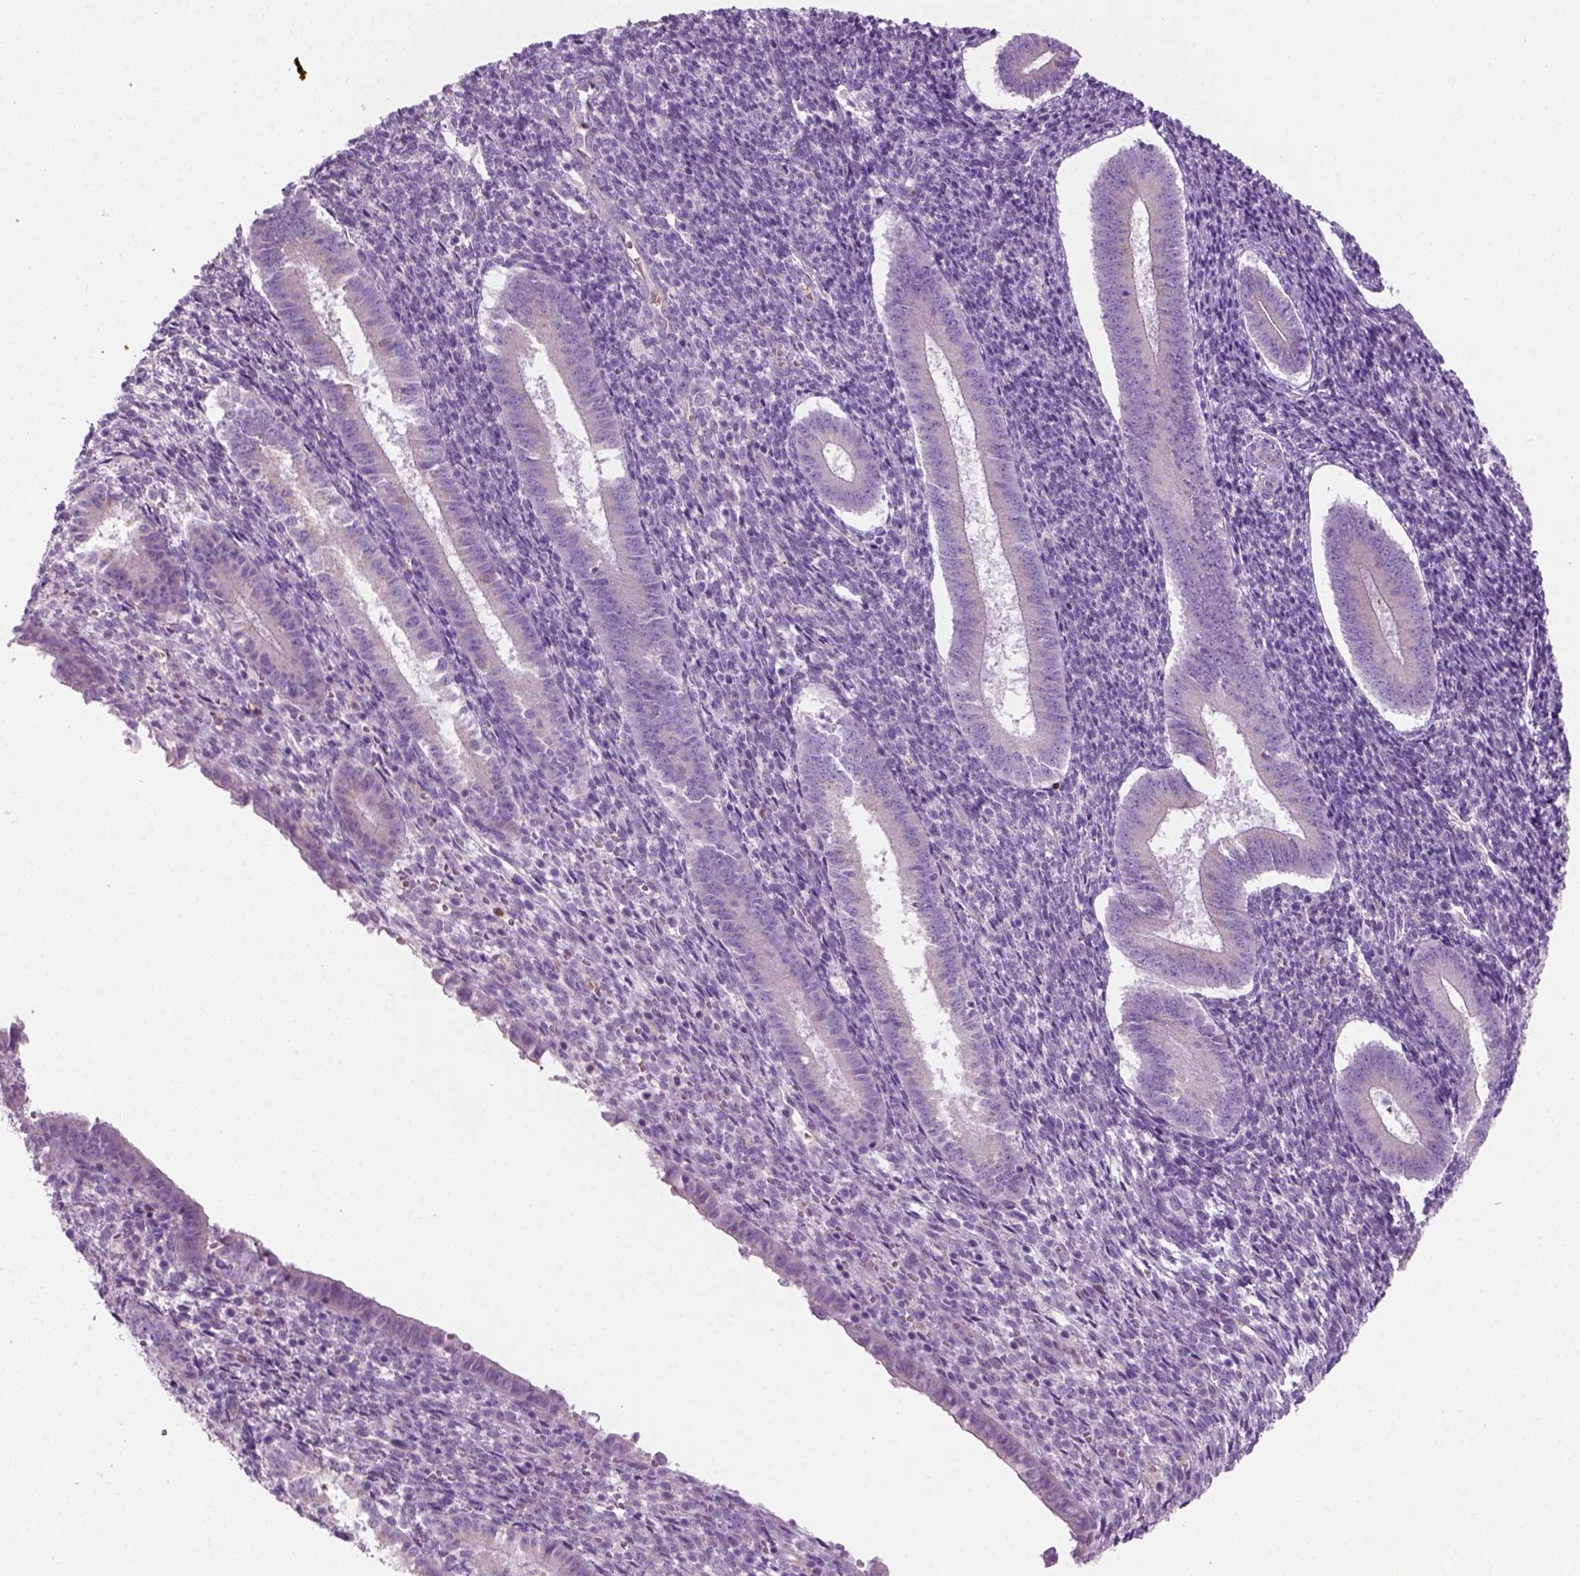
{"staining": {"intensity": "negative", "quantity": "none", "location": "none"}, "tissue": "endometrium", "cell_type": "Cells in endometrial stroma", "image_type": "normal", "snomed": [{"axis": "morphology", "description": "Normal tissue, NOS"}, {"axis": "topography", "description": "Endometrium"}], "caption": "Immunohistochemistry photomicrograph of unremarkable endometrium stained for a protein (brown), which displays no staining in cells in endometrial stroma. (DAB immunohistochemistry (IHC), high magnification).", "gene": "CD84", "patient": {"sex": "female", "age": 25}}